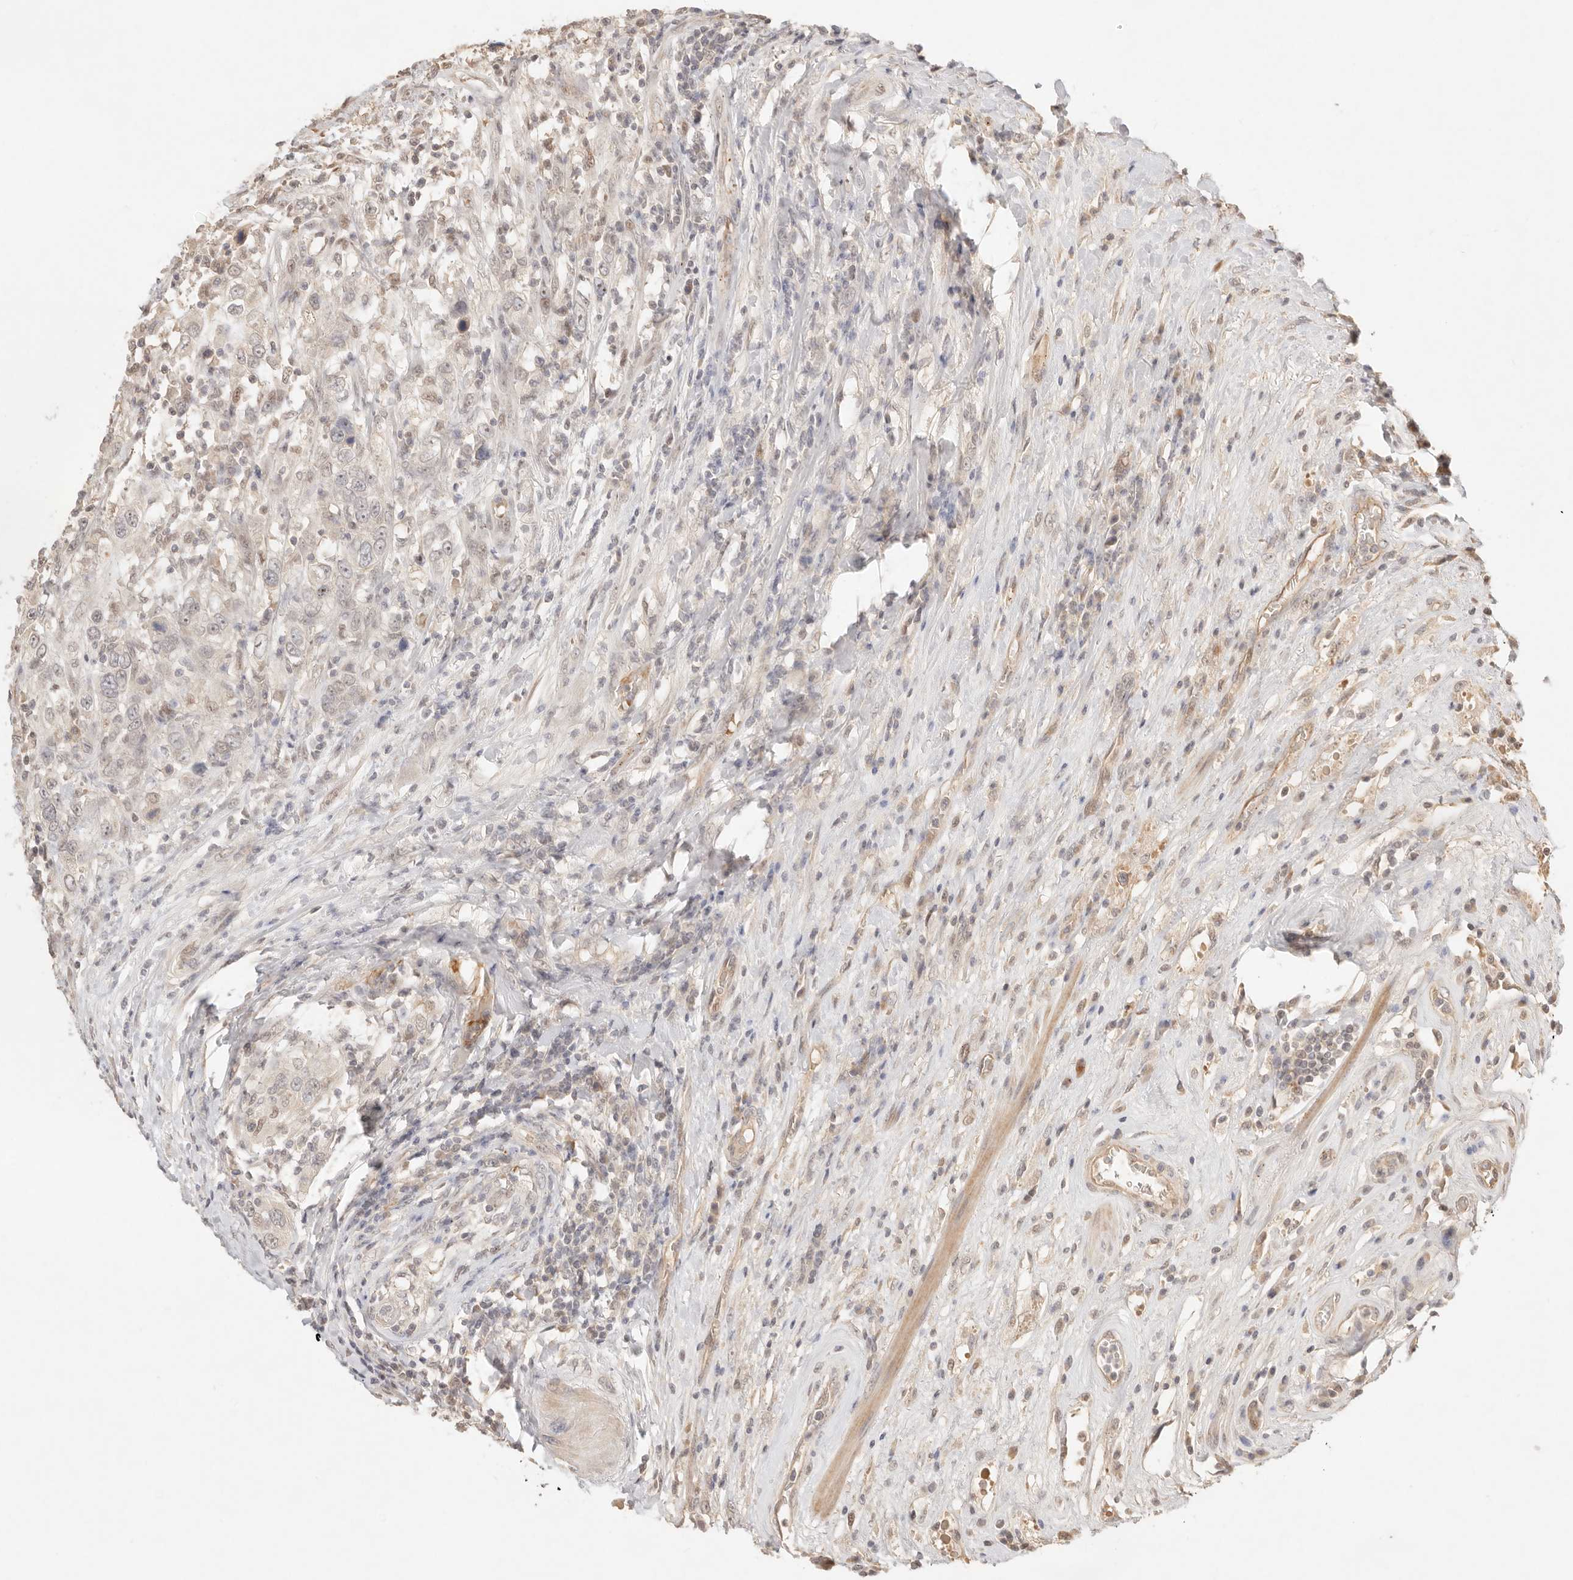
{"staining": {"intensity": "weak", "quantity": "<25%", "location": "nuclear"}, "tissue": "urothelial cancer", "cell_type": "Tumor cells", "image_type": "cancer", "snomed": [{"axis": "morphology", "description": "Urothelial carcinoma, High grade"}, {"axis": "topography", "description": "Urinary bladder"}], "caption": "This is a photomicrograph of immunohistochemistry (IHC) staining of urothelial cancer, which shows no expression in tumor cells.", "gene": "MEP1A", "patient": {"sex": "female", "age": 80}}